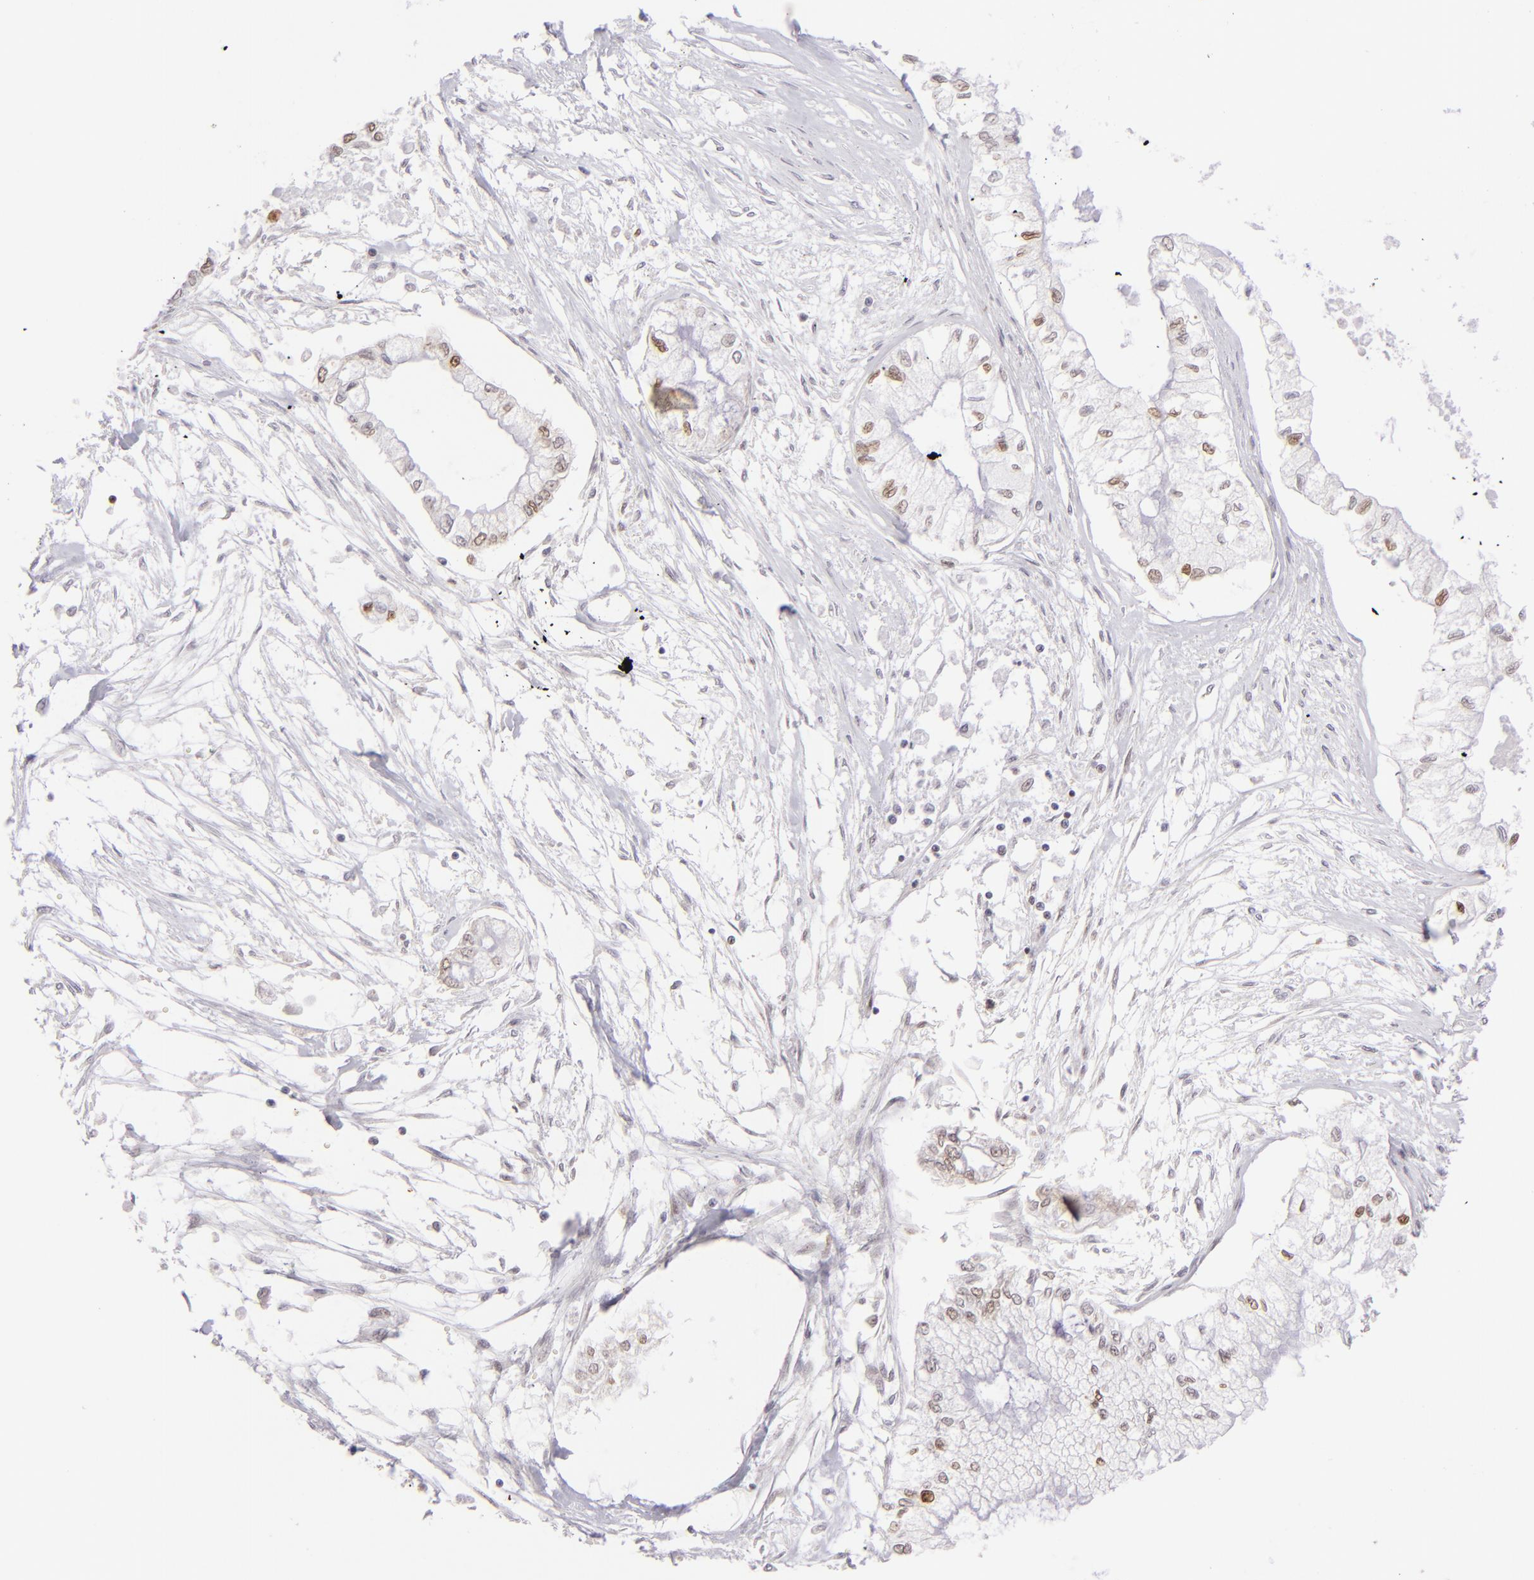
{"staining": {"intensity": "moderate", "quantity": "25%-75%", "location": "nuclear"}, "tissue": "pancreatic cancer", "cell_type": "Tumor cells", "image_type": "cancer", "snomed": [{"axis": "morphology", "description": "Adenocarcinoma, NOS"}, {"axis": "topography", "description": "Pancreas"}], "caption": "A high-resolution photomicrograph shows immunohistochemistry (IHC) staining of adenocarcinoma (pancreatic), which shows moderate nuclear positivity in approximately 25%-75% of tumor cells.", "gene": "POU2F1", "patient": {"sex": "male", "age": 79}}